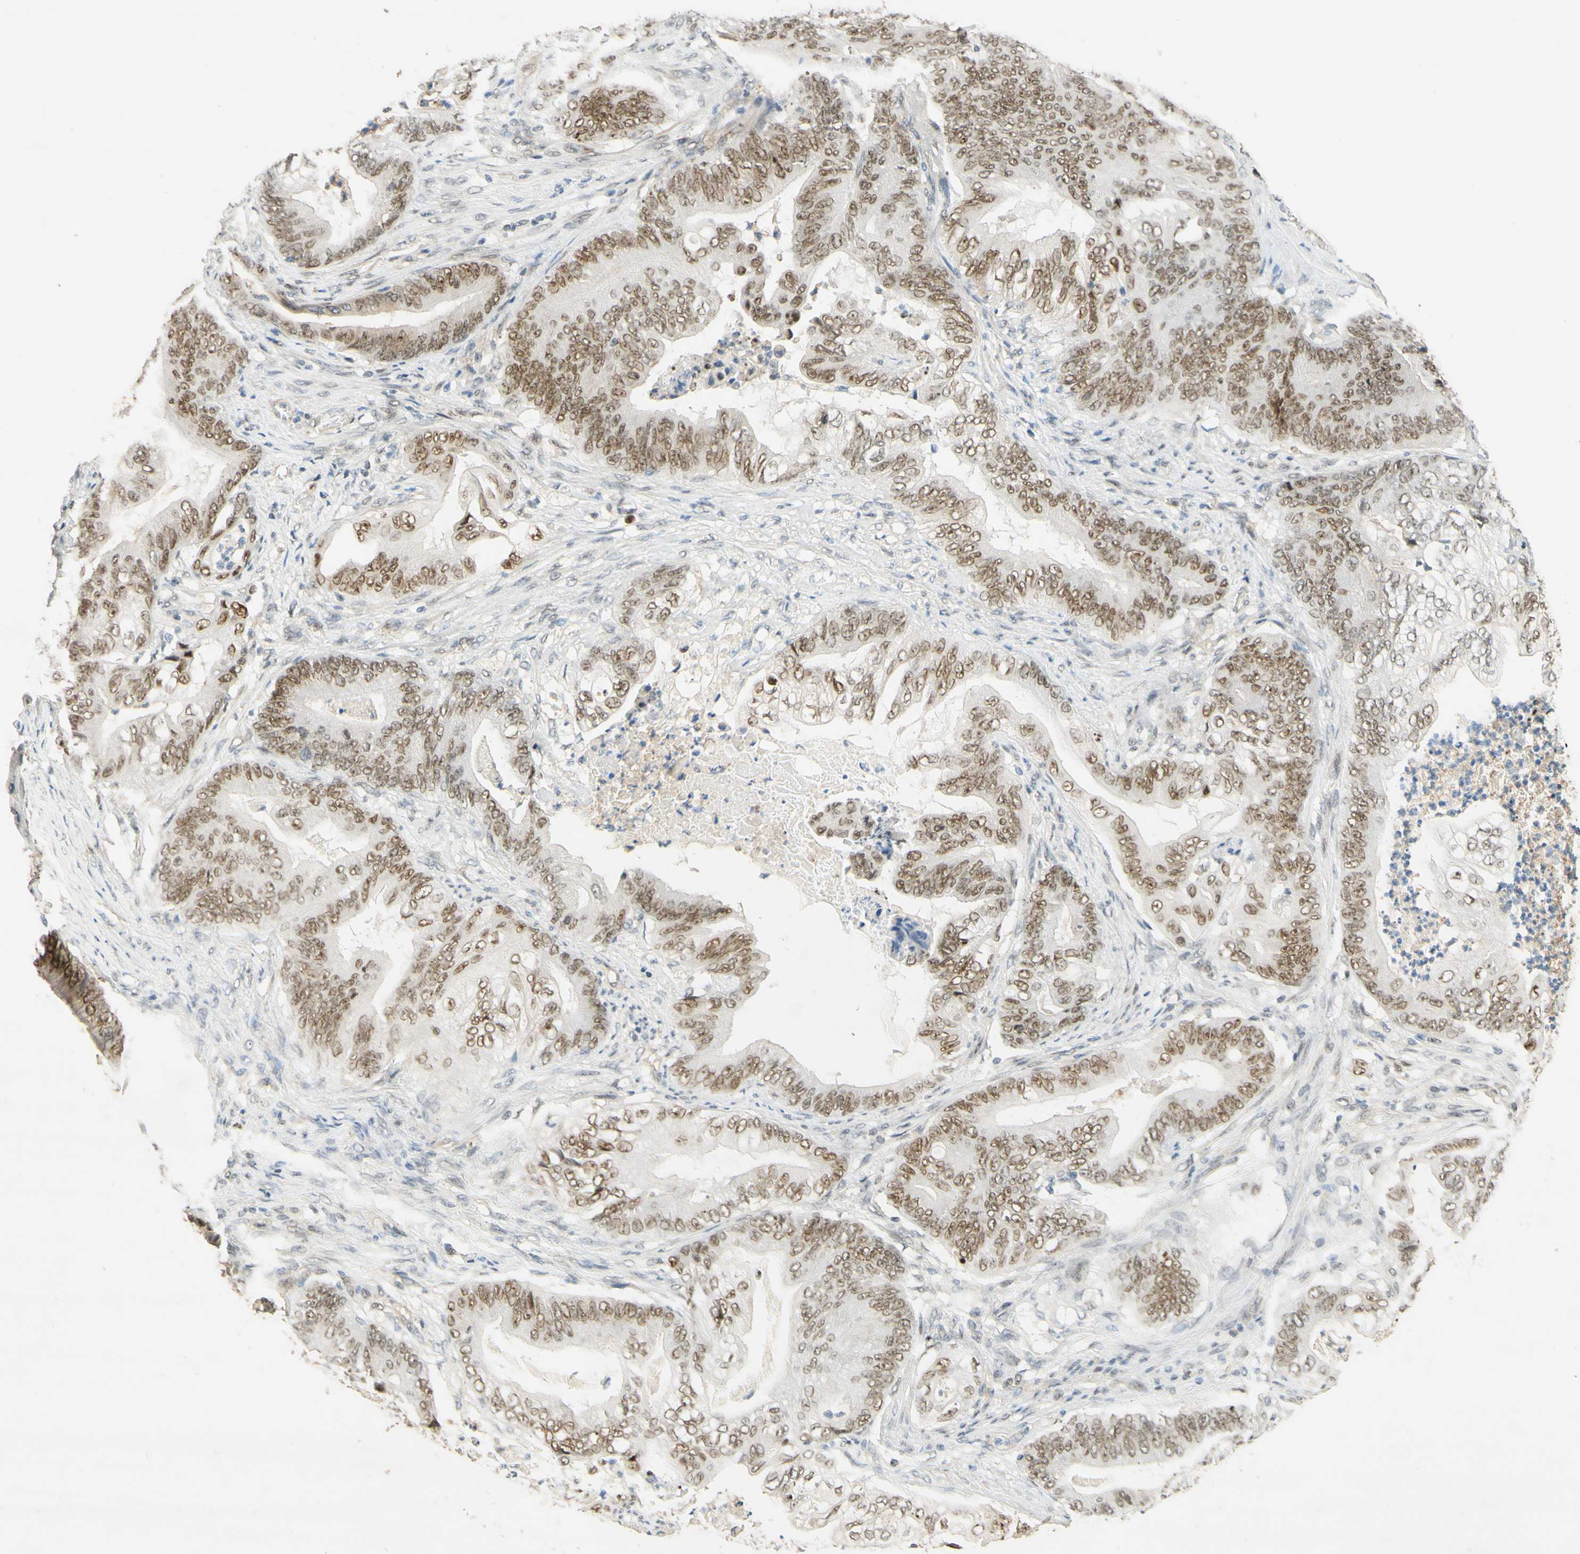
{"staining": {"intensity": "moderate", "quantity": ">75%", "location": "nuclear"}, "tissue": "stomach cancer", "cell_type": "Tumor cells", "image_type": "cancer", "snomed": [{"axis": "morphology", "description": "Adenocarcinoma, NOS"}, {"axis": "topography", "description": "Stomach"}], "caption": "Immunohistochemical staining of stomach cancer demonstrates medium levels of moderate nuclear protein expression in about >75% of tumor cells.", "gene": "POLB", "patient": {"sex": "female", "age": 73}}